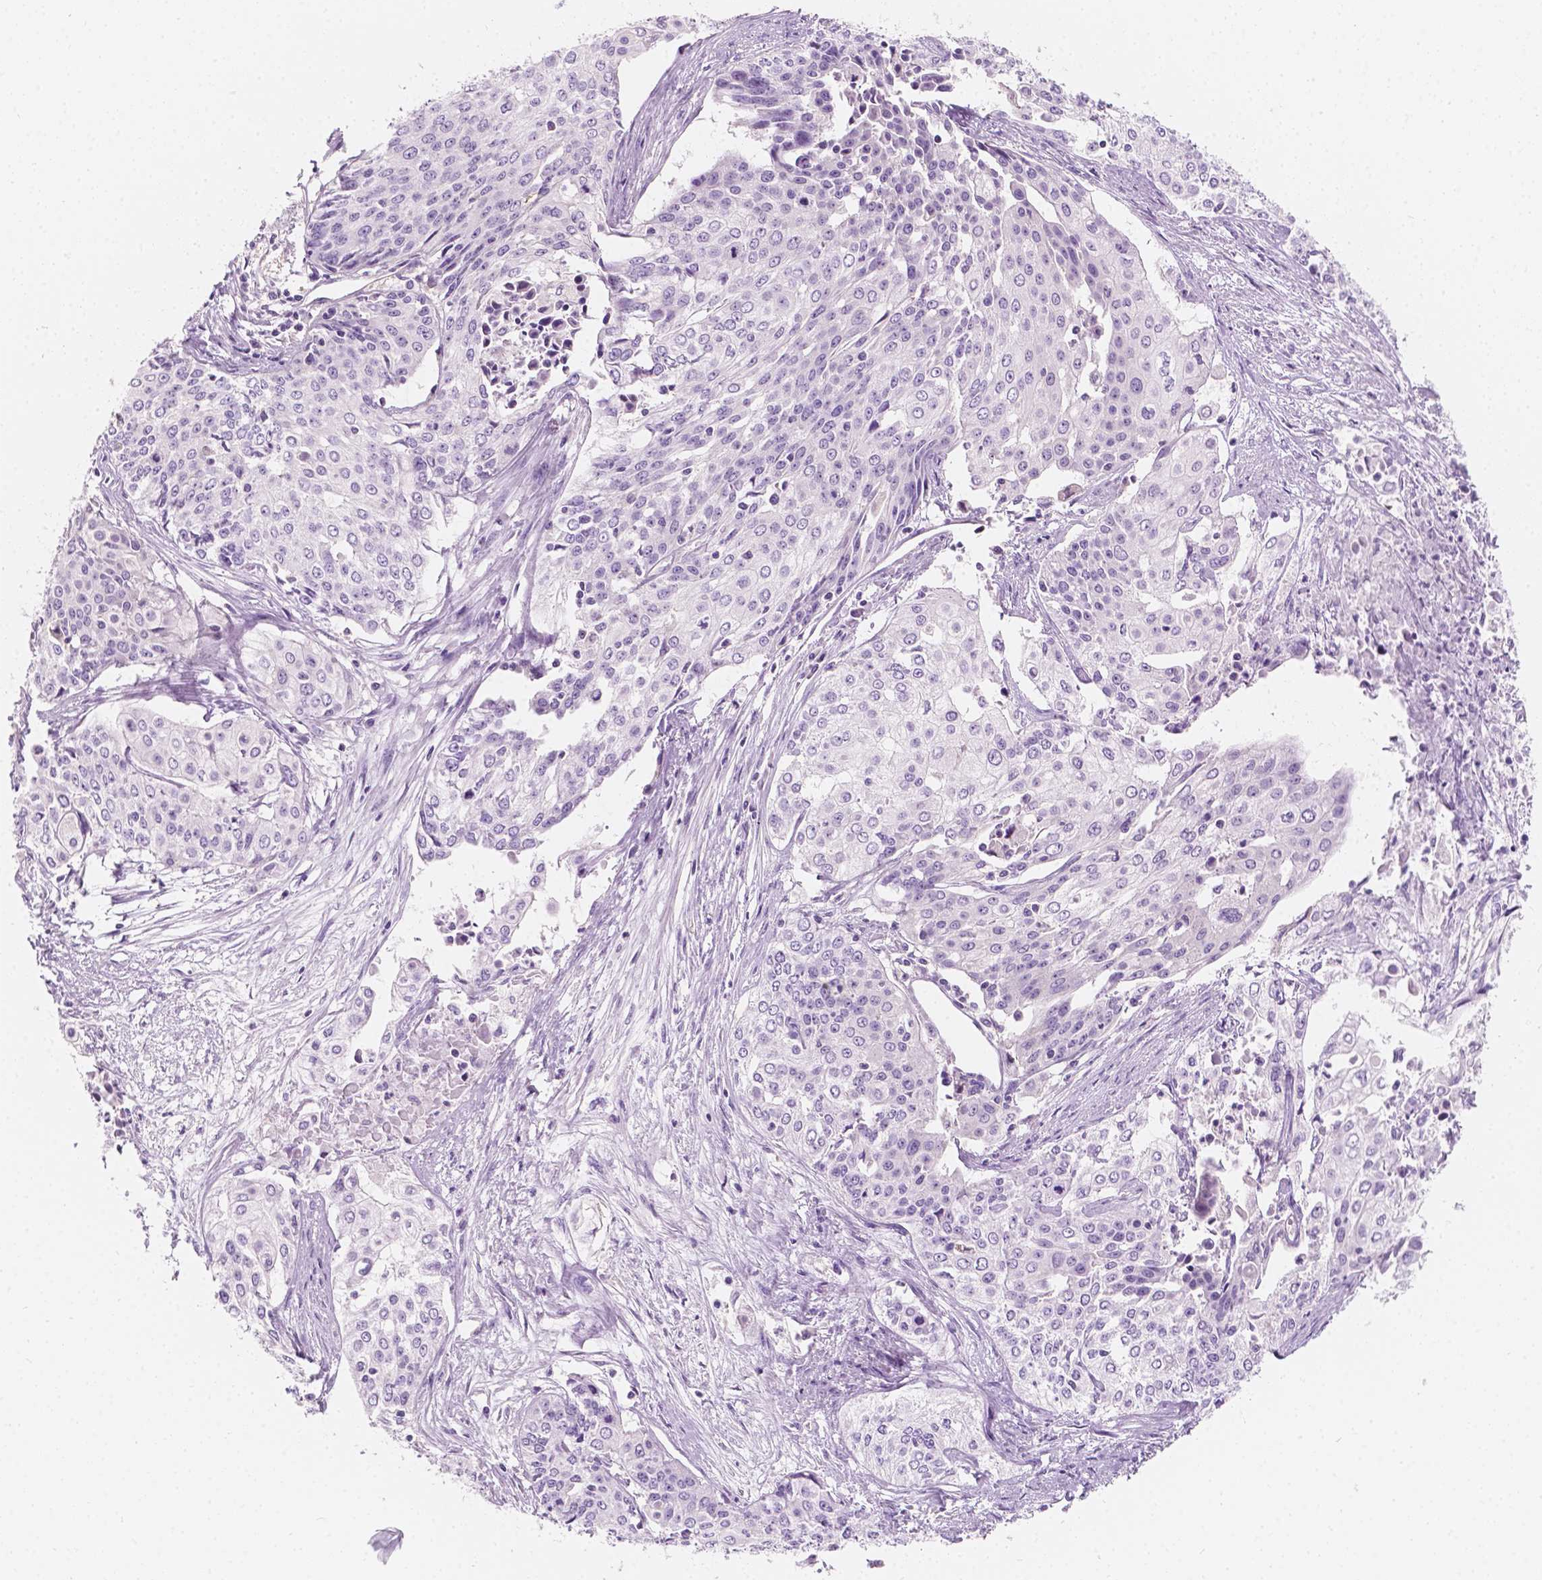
{"staining": {"intensity": "negative", "quantity": "none", "location": "none"}, "tissue": "cervical cancer", "cell_type": "Tumor cells", "image_type": "cancer", "snomed": [{"axis": "morphology", "description": "Squamous cell carcinoma, NOS"}, {"axis": "topography", "description": "Cervix"}], "caption": "An immunohistochemistry micrograph of cervical cancer (squamous cell carcinoma) is shown. There is no staining in tumor cells of cervical cancer (squamous cell carcinoma). Nuclei are stained in blue.", "gene": "SIRT2", "patient": {"sex": "female", "age": 39}}